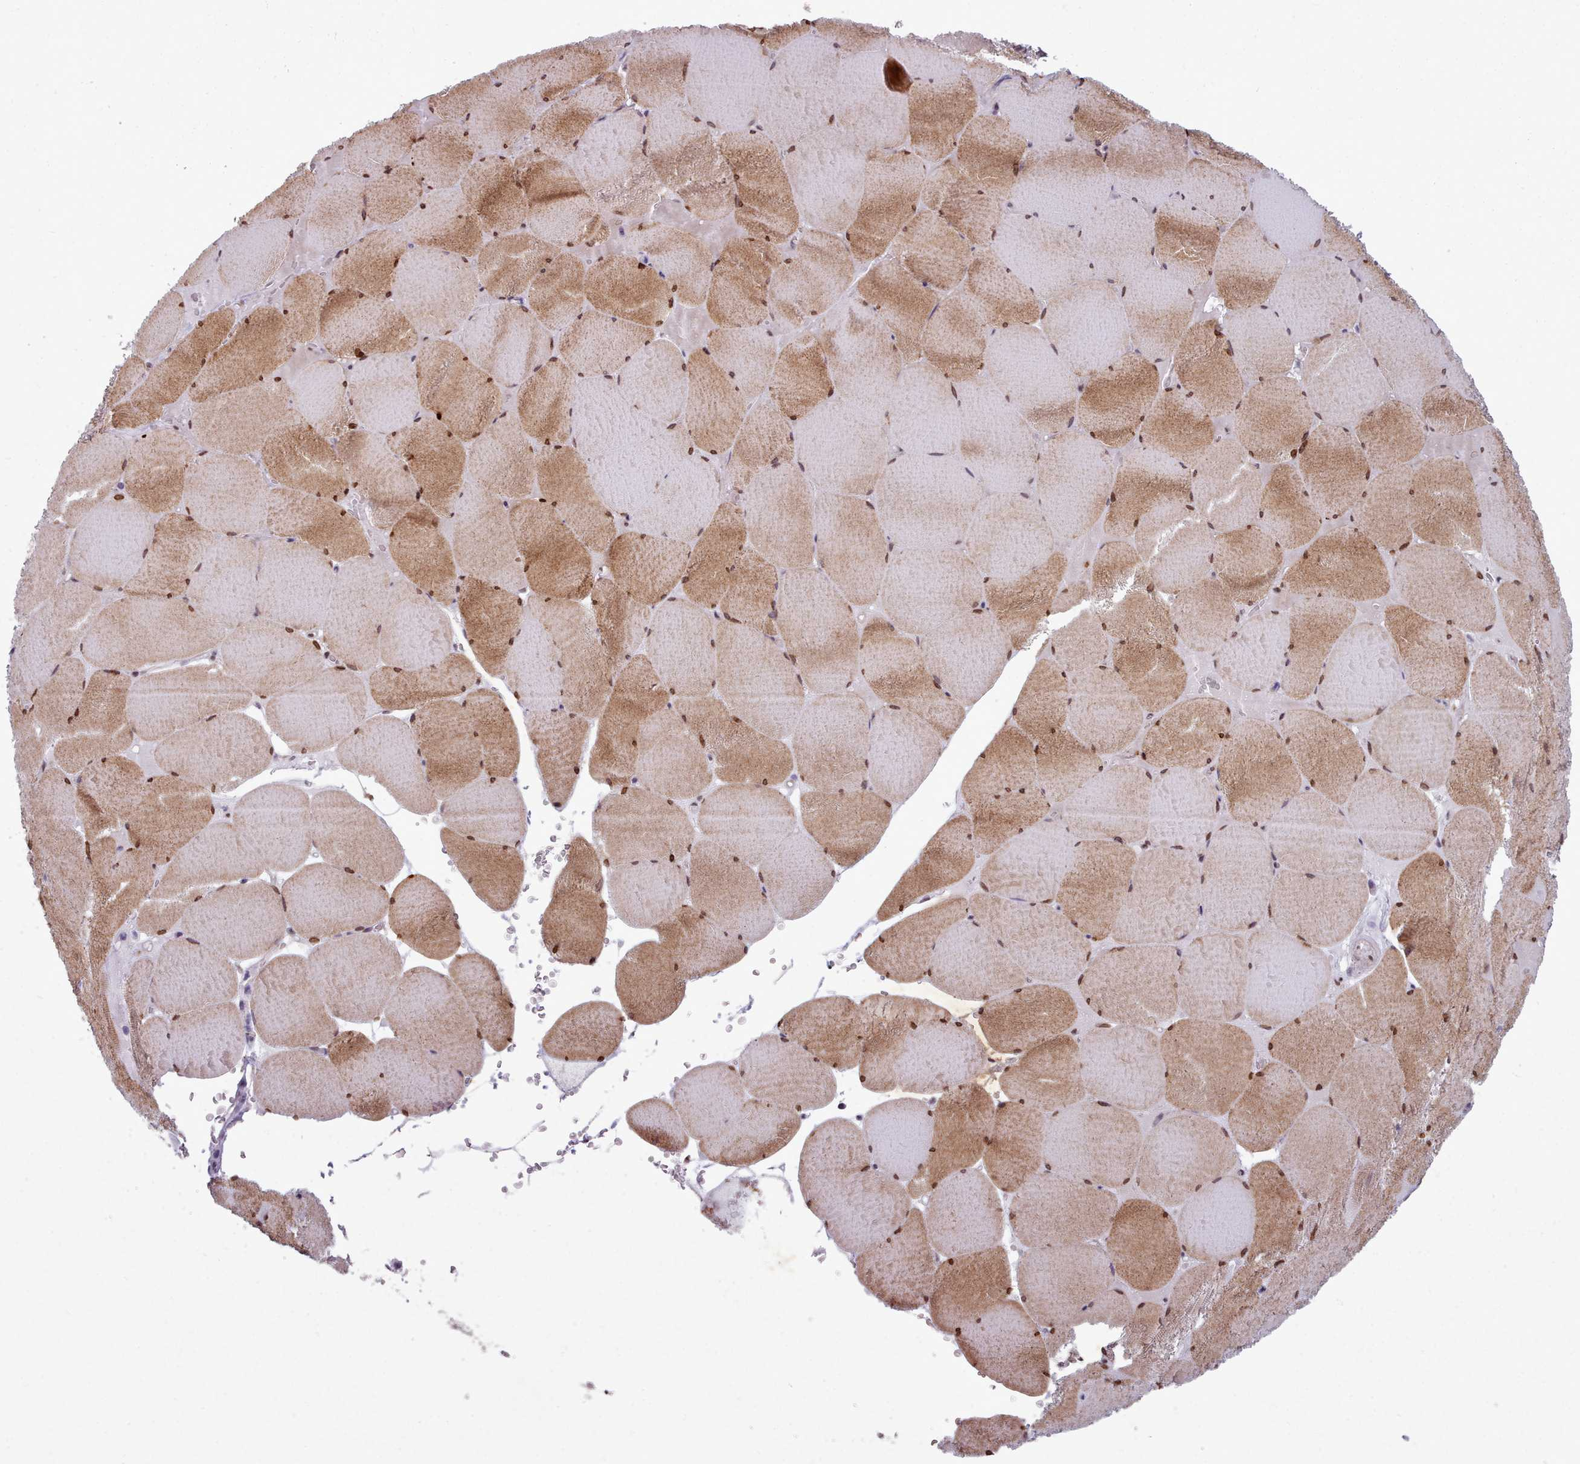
{"staining": {"intensity": "strong", "quantity": ">75%", "location": "cytoplasmic/membranous,nuclear"}, "tissue": "skeletal muscle", "cell_type": "Myocytes", "image_type": "normal", "snomed": [{"axis": "morphology", "description": "Normal tissue, NOS"}, {"axis": "topography", "description": "Skeletal muscle"}, {"axis": "topography", "description": "Head-Neck"}], "caption": "This is an image of immunohistochemistry (IHC) staining of unremarkable skeletal muscle, which shows strong positivity in the cytoplasmic/membranous,nuclear of myocytes.", "gene": "KCNT2", "patient": {"sex": "male", "age": 66}}